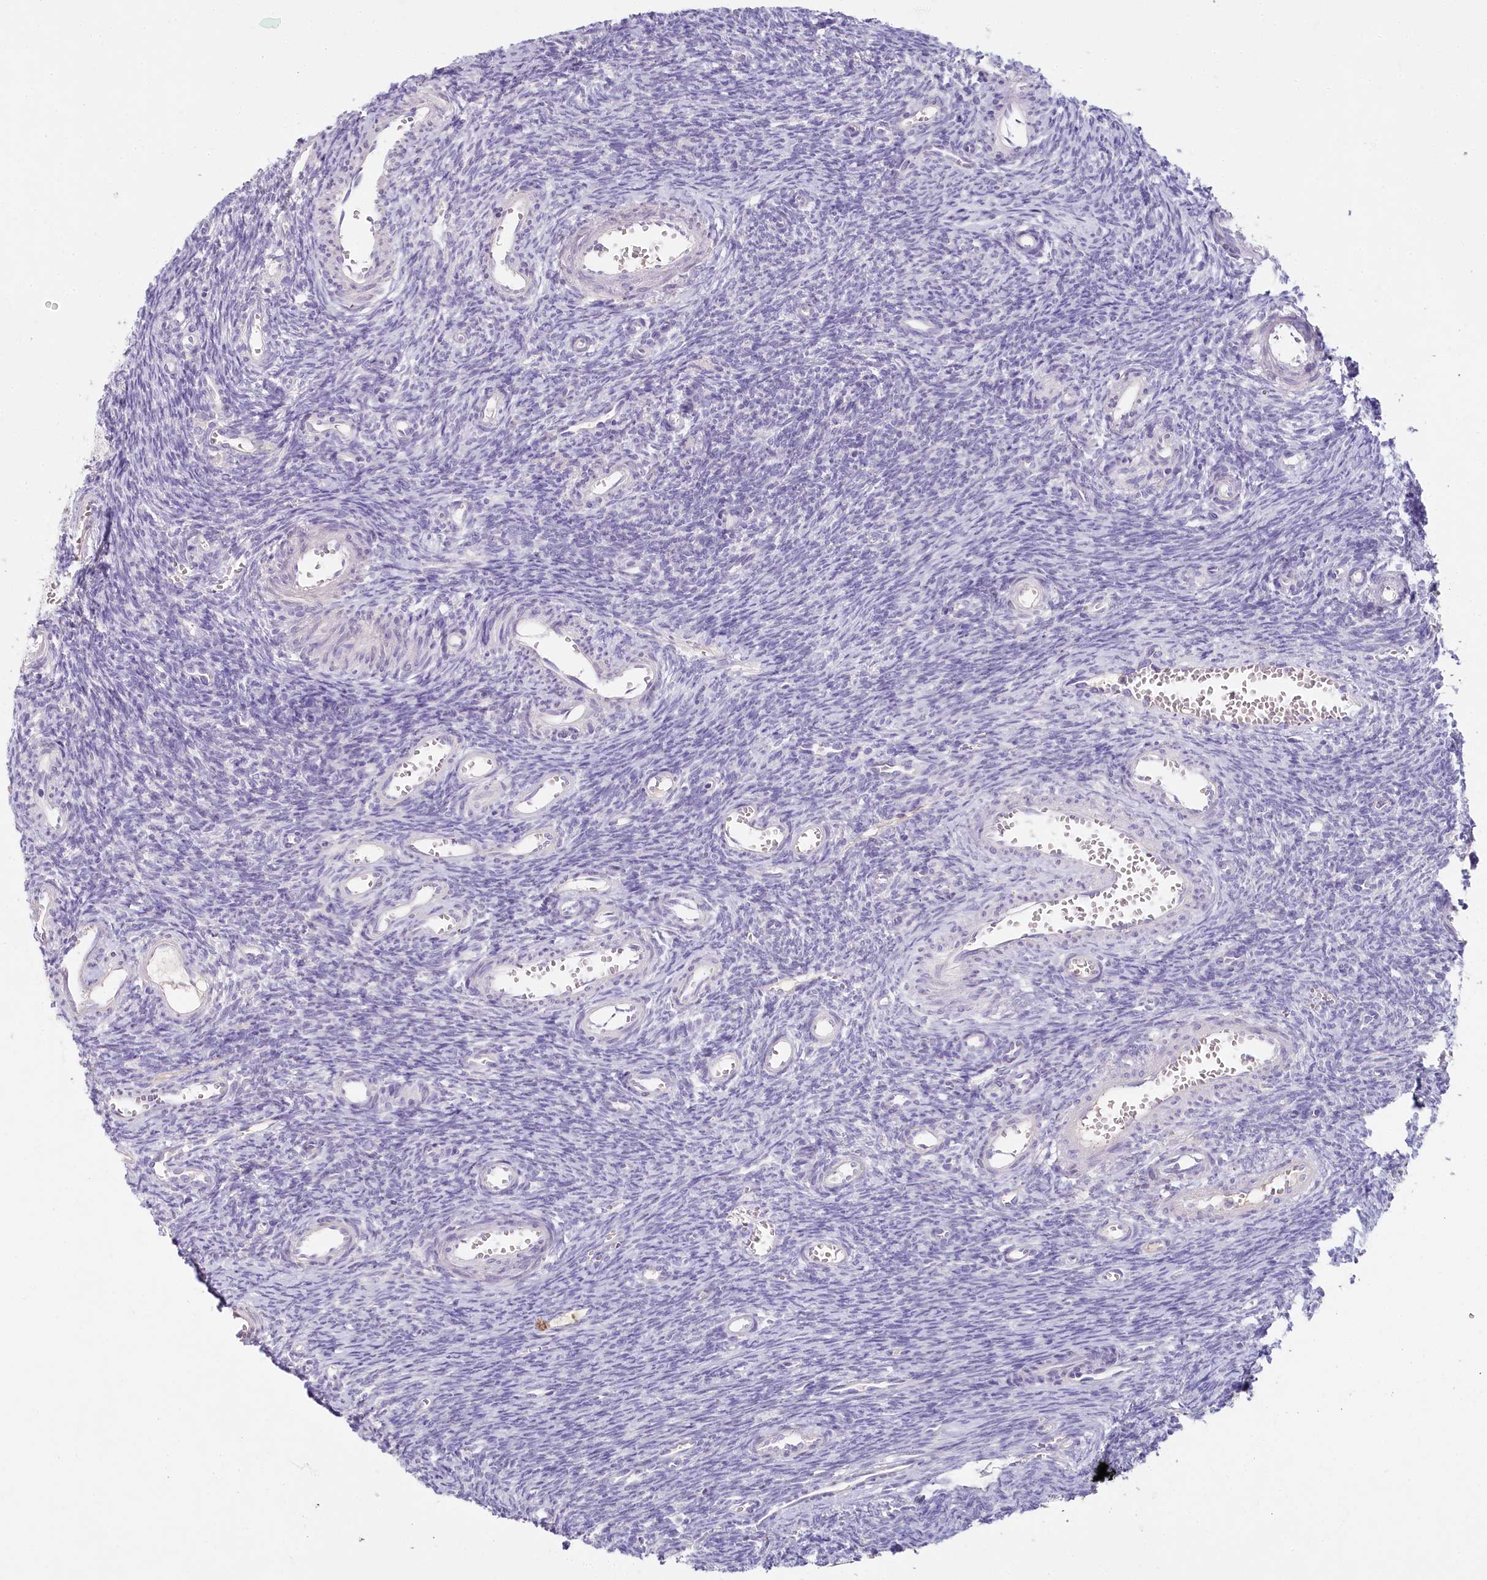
{"staining": {"intensity": "negative", "quantity": "none", "location": "none"}, "tissue": "ovary", "cell_type": "Ovarian stroma cells", "image_type": "normal", "snomed": [{"axis": "morphology", "description": "Normal tissue, NOS"}, {"axis": "topography", "description": "Ovary"}], "caption": "Ovarian stroma cells are negative for brown protein staining in normal ovary.", "gene": "HPD", "patient": {"sex": "female", "age": 39}}